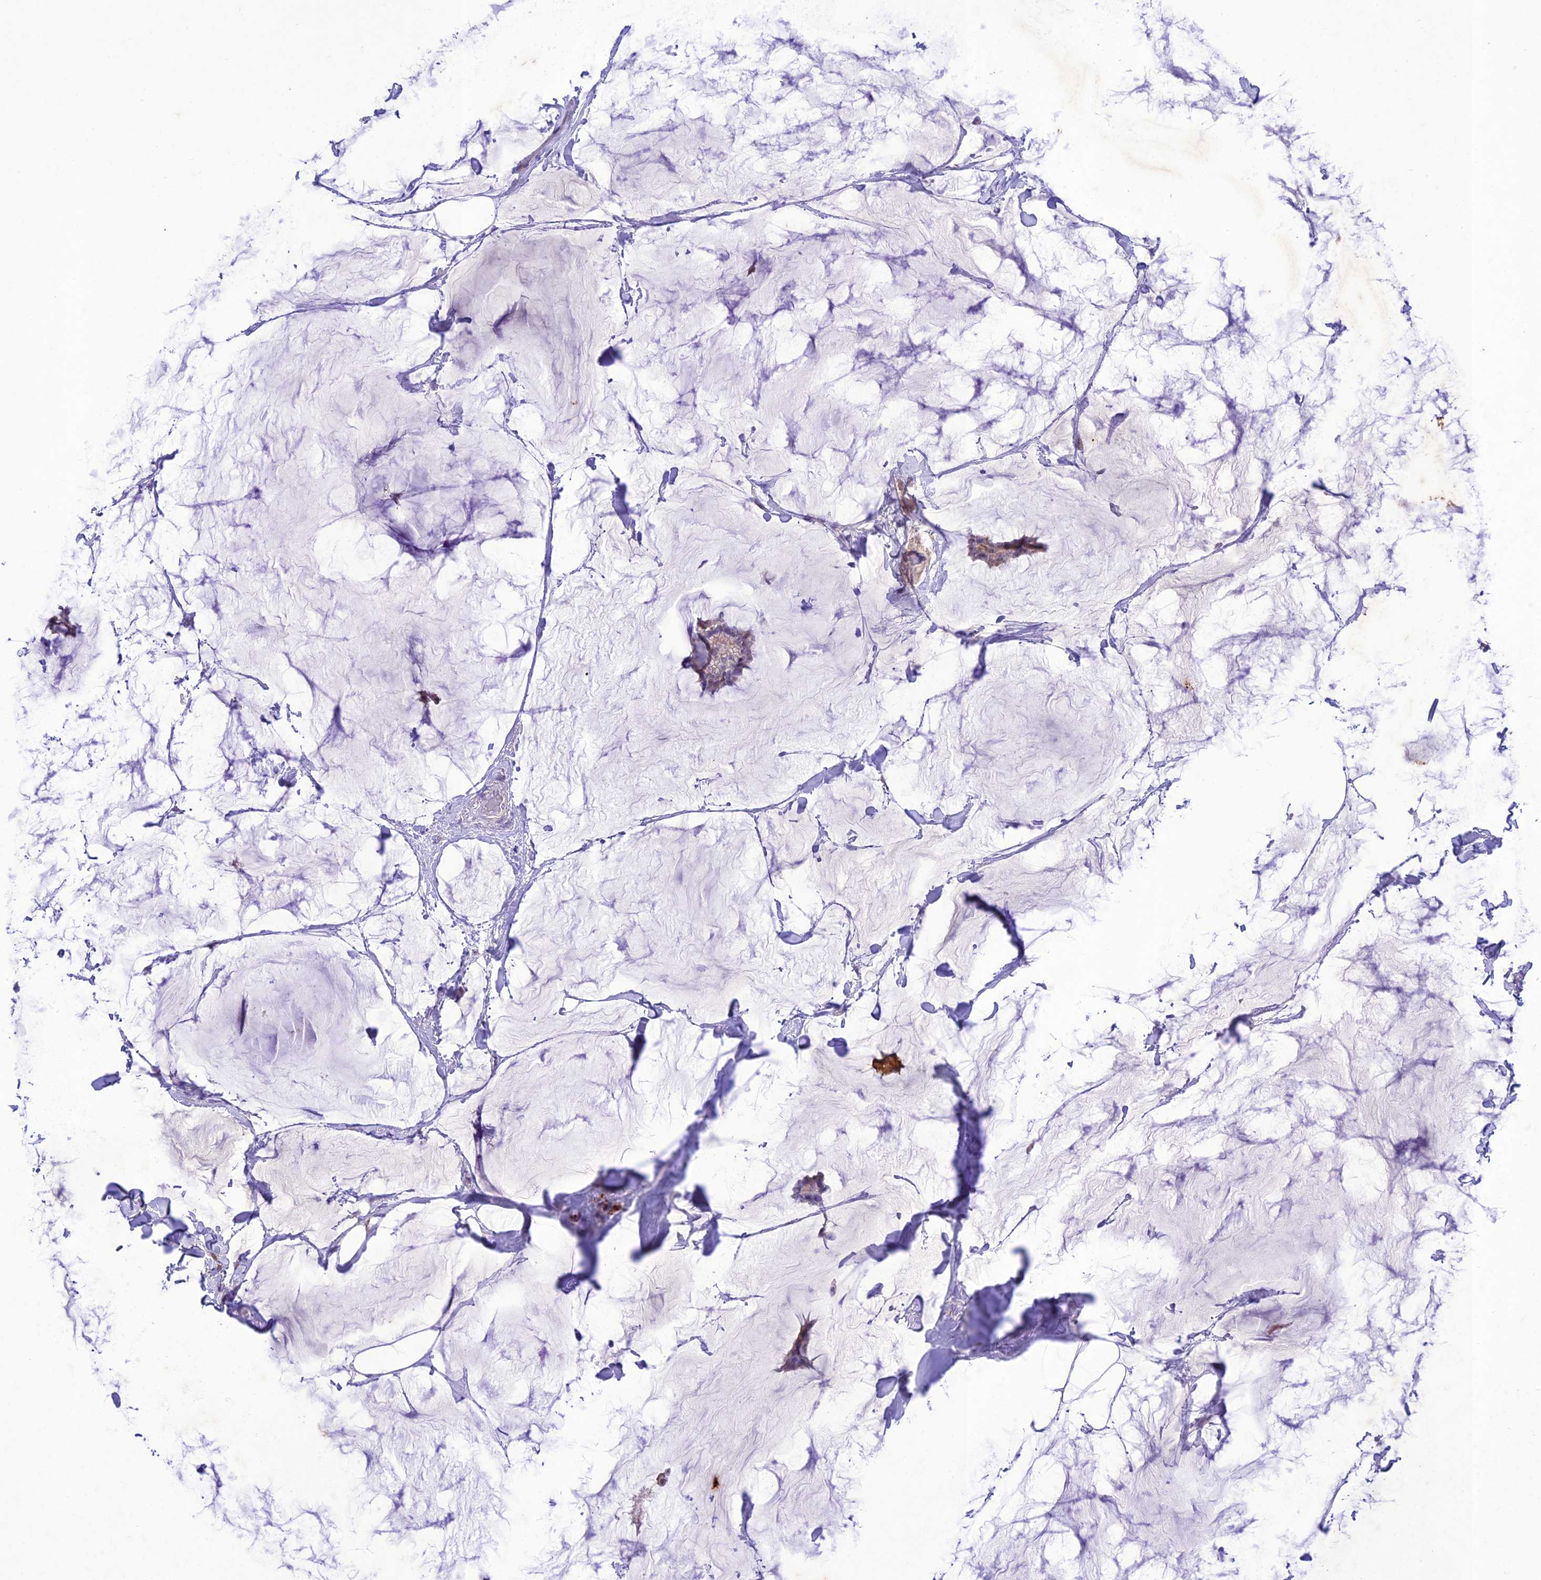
{"staining": {"intensity": "weak", "quantity": "25%-75%", "location": "cytoplasmic/membranous"}, "tissue": "breast cancer", "cell_type": "Tumor cells", "image_type": "cancer", "snomed": [{"axis": "morphology", "description": "Duct carcinoma"}, {"axis": "topography", "description": "Breast"}], "caption": "A low amount of weak cytoplasmic/membranous staining is appreciated in about 25%-75% of tumor cells in breast cancer (infiltrating ductal carcinoma) tissue.", "gene": "ANKRD52", "patient": {"sex": "female", "age": 93}}